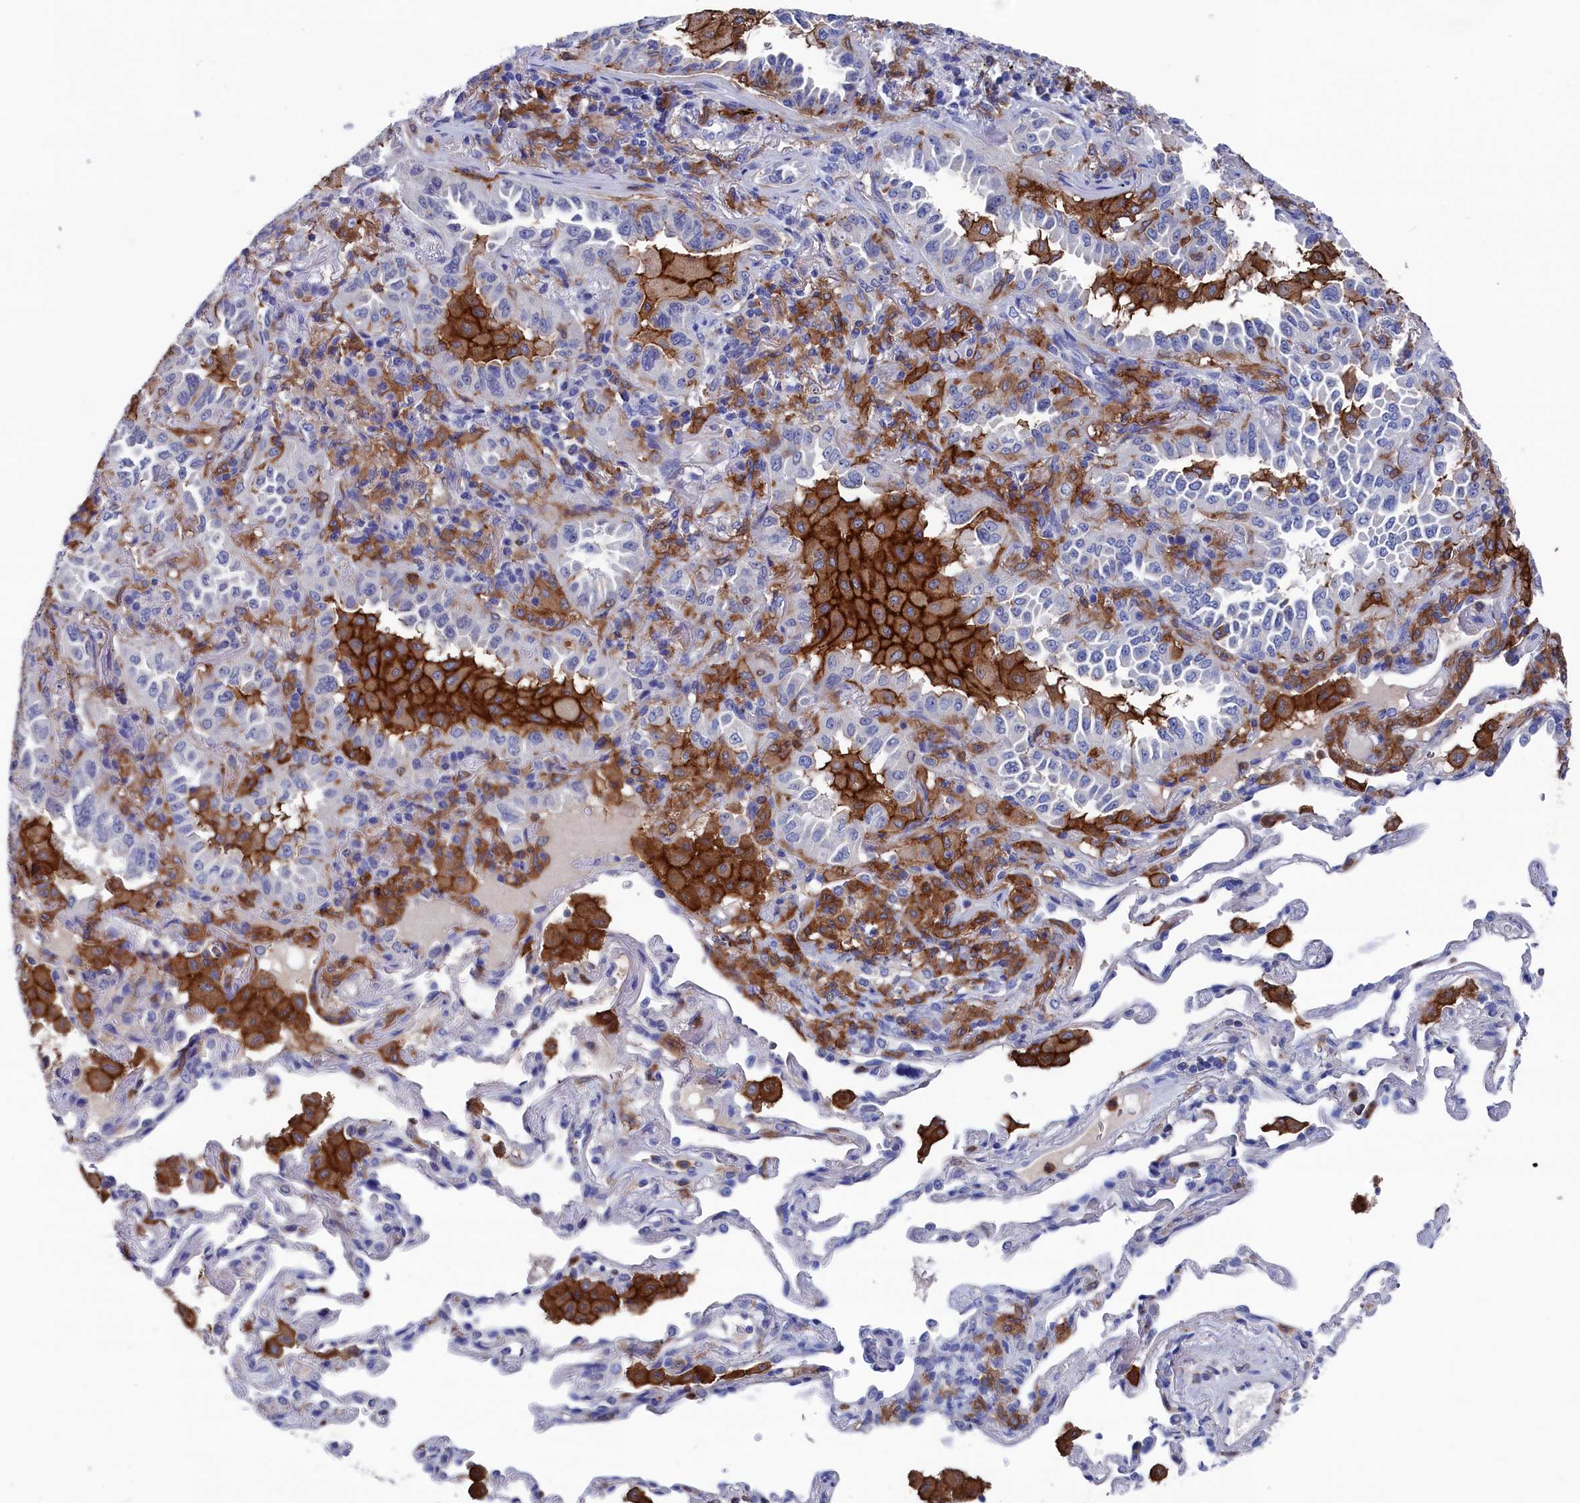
{"staining": {"intensity": "negative", "quantity": "none", "location": "none"}, "tissue": "lung cancer", "cell_type": "Tumor cells", "image_type": "cancer", "snomed": [{"axis": "morphology", "description": "Adenocarcinoma, NOS"}, {"axis": "topography", "description": "Lung"}], "caption": "This is an IHC micrograph of human lung cancer. There is no positivity in tumor cells.", "gene": "TYROBP", "patient": {"sex": "female", "age": 69}}